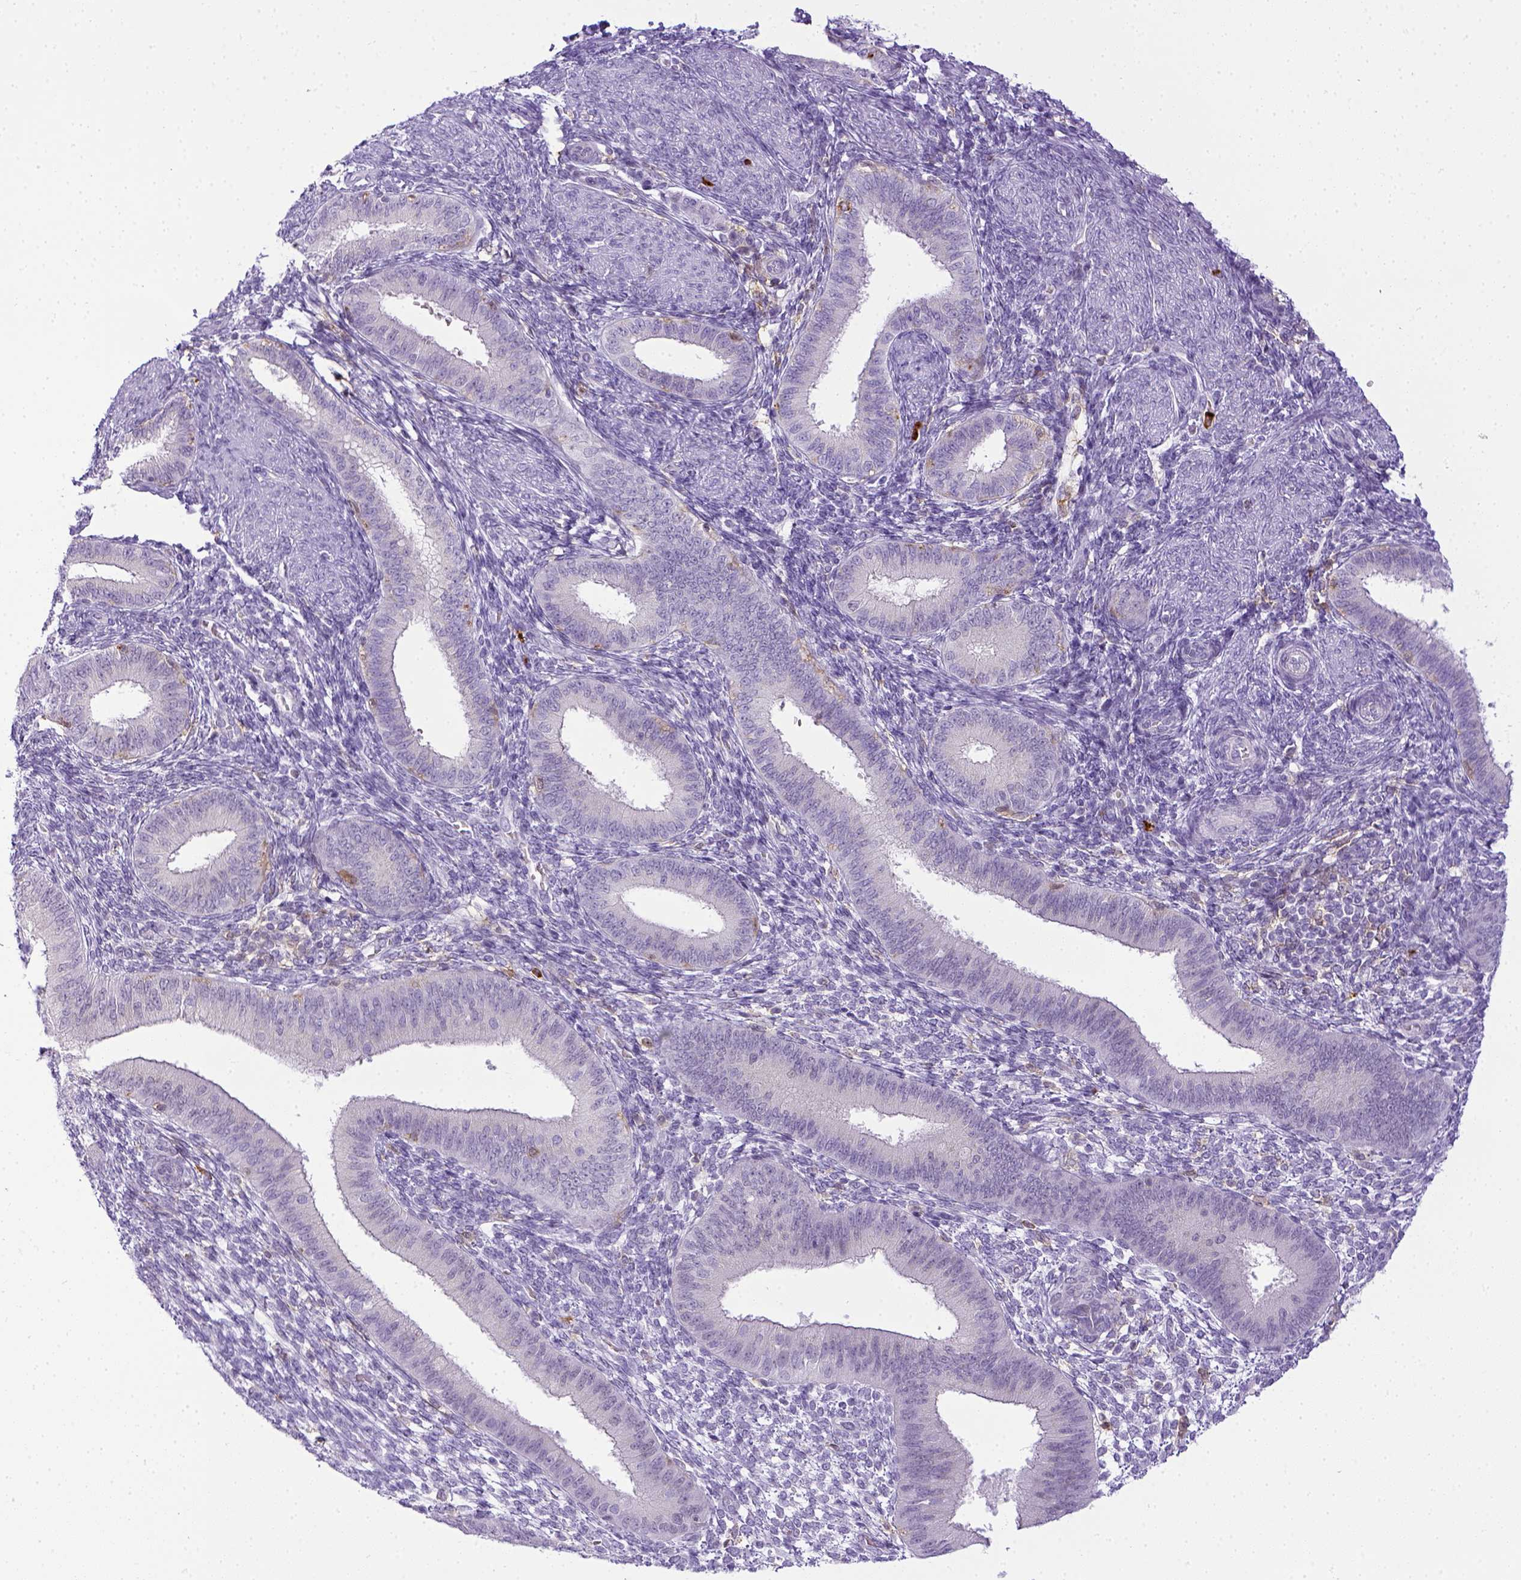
{"staining": {"intensity": "negative", "quantity": "none", "location": "none"}, "tissue": "endometrium", "cell_type": "Cells in endometrial stroma", "image_type": "normal", "snomed": [{"axis": "morphology", "description": "Normal tissue, NOS"}, {"axis": "topography", "description": "Endometrium"}], "caption": "The micrograph demonstrates no staining of cells in endometrial stroma in unremarkable endometrium. The staining is performed using DAB brown chromogen with nuclei counter-stained in using hematoxylin.", "gene": "ITGAM", "patient": {"sex": "female", "age": 39}}